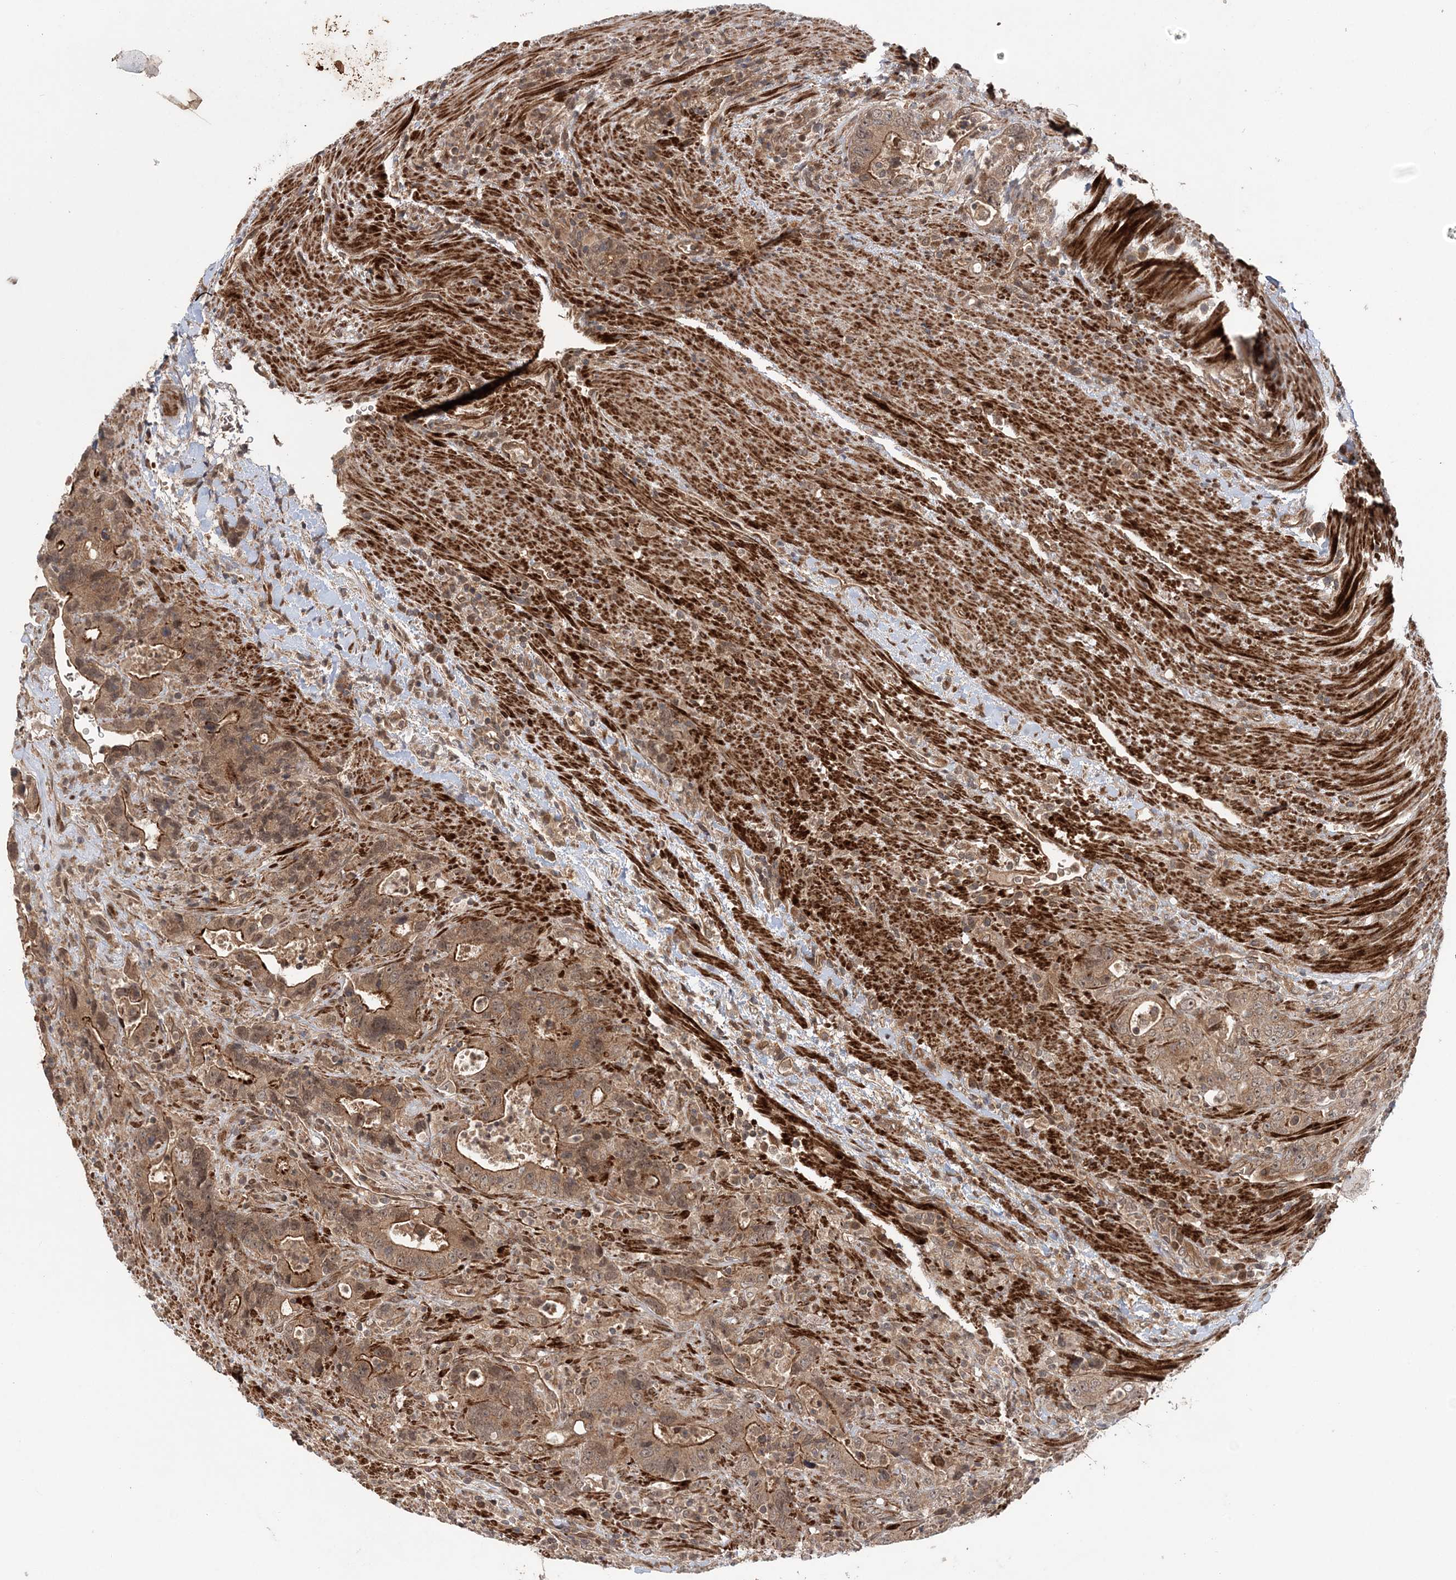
{"staining": {"intensity": "moderate", "quantity": ">75%", "location": "cytoplasmic/membranous"}, "tissue": "colorectal cancer", "cell_type": "Tumor cells", "image_type": "cancer", "snomed": [{"axis": "morphology", "description": "Adenocarcinoma, NOS"}, {"axis": "topography", "description": "Colon"}], "caption": "Immunohistochemistry staining of colorectal adenocarcinoma, which exhibits medium levels of moderate cytoplasmic/membranous positivity in approximately >75% of tumor cells indicating moderate cytoplasmic/membranous protein expression. The staining was performed using DAB (3,3'-diaminobenzidine) (brown) for protein detection and nuclei were counterstained in hematoxylin (blue).", "gene": "UBTD2", "patient": {"sex": "female", "age": 75}}